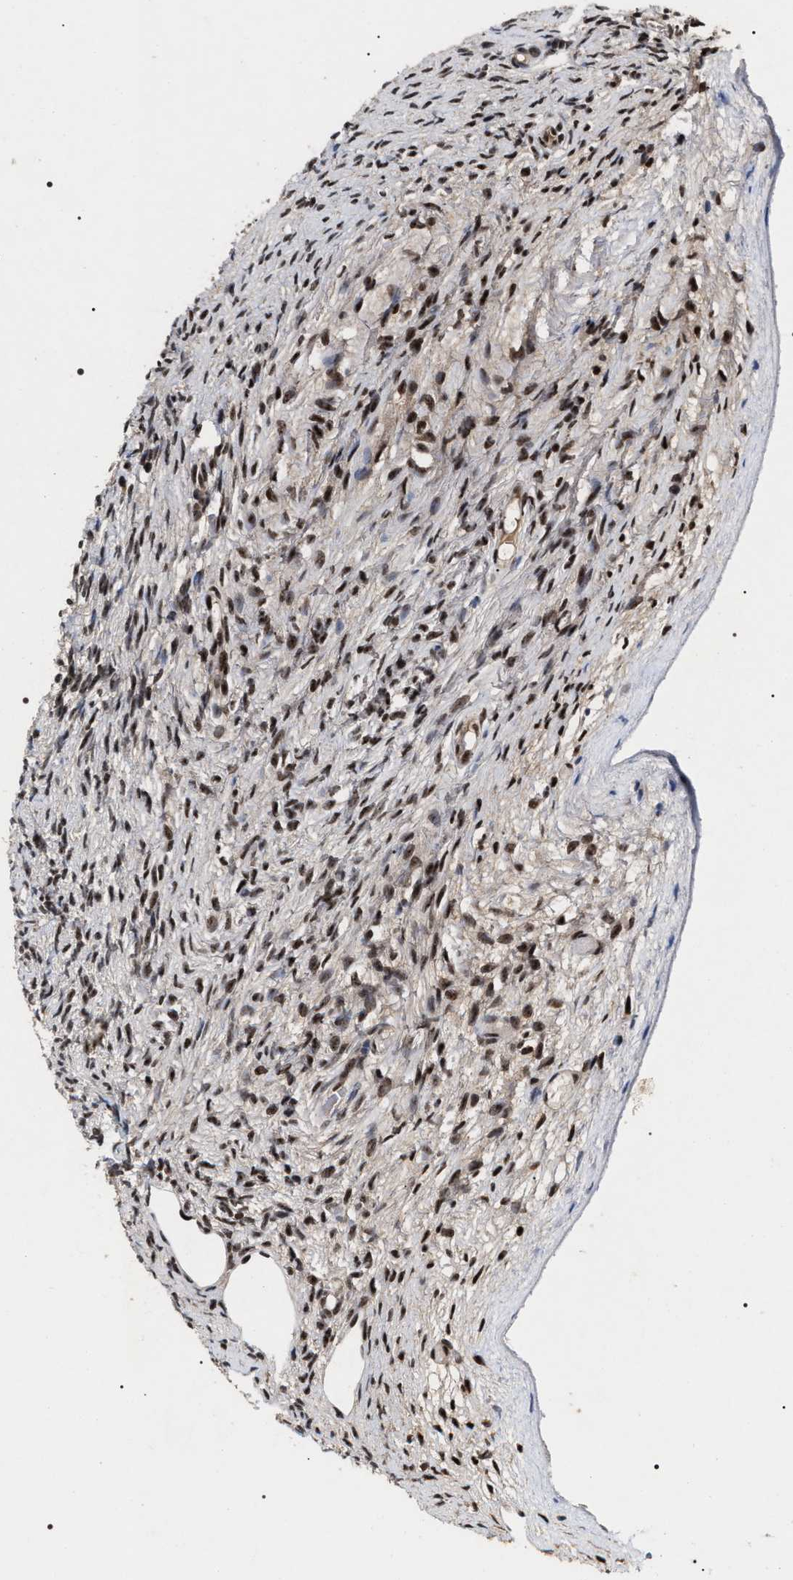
{"staining": {"intensity": "weak", "quantity": ">75%", "location": "nuclear"}, "tissue": "ovary", "cell_type": "Follicle cells", "image_type": "normal", "snomed": [{"axis": "morphology", "description": "Normal tissue, NOS"}, {"axis": "topography", "description": "Ovary"}], "caption": "High-magnification brightfield microscopy of benign ovary stained with DAB (brown) and counterstained with hematoxylin (blue). follicle cells exhibit weak nuclear expression is seen in approximately>75% of cells. (DAB IHC with brightfield microscopy, high magnification).", "gene": "RRP1B", "patient": {"sex": "female", "age": 33}}